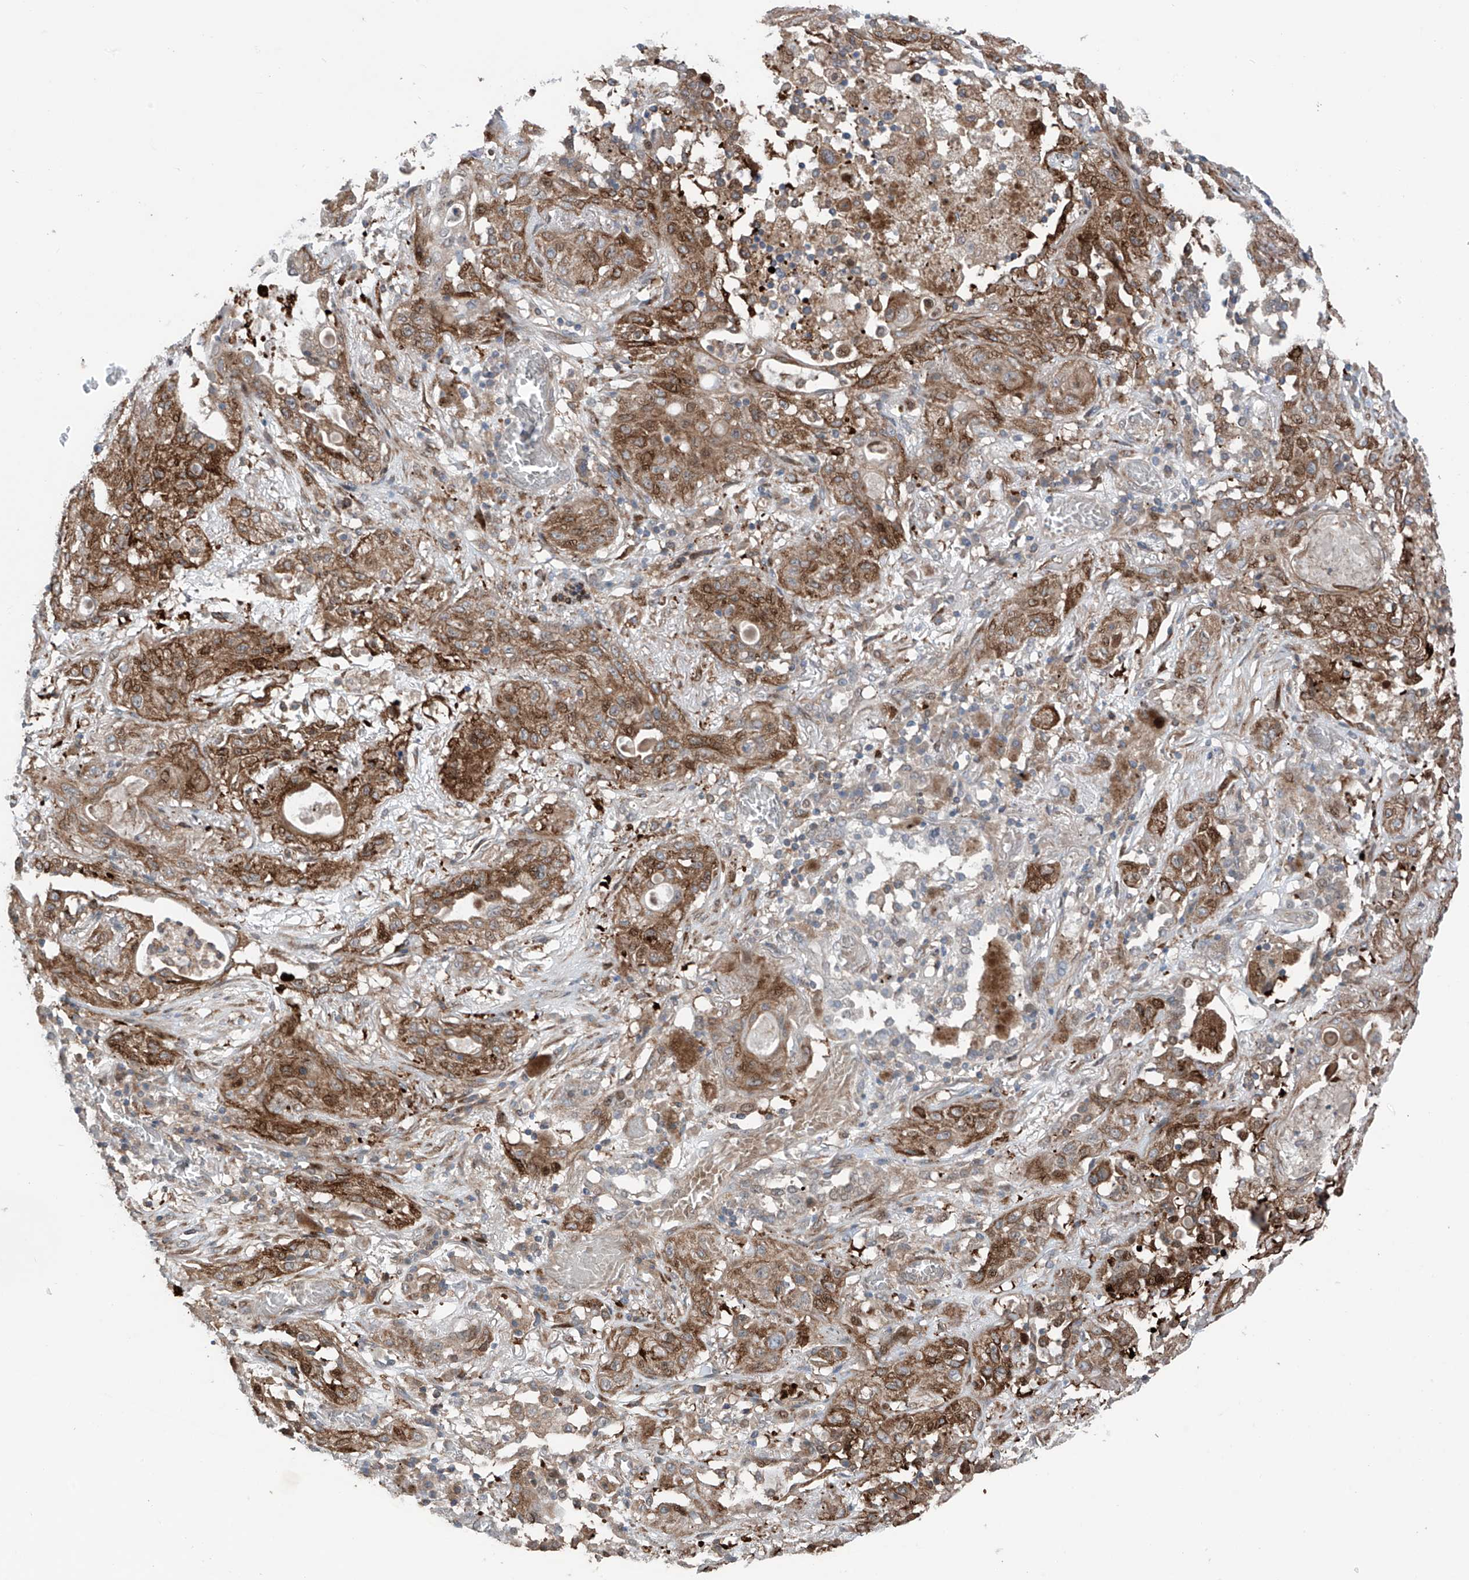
{"staining": {"intensity": "moderate", "quantity": ">75%", "location": "cytoplasmic/membranous"}, "tissue": "lung cancer", "cell_type": "Tumor cells", "image_type": "cancer", "snomed": [{"axis": "morphology", "description": "Squamous cell carcinoma, NOS"}, {"axis": "topography", "description": "Lung"}], "caption": "Protein staining of squamous cell carcinoma (lung) tissue reveals moderate cytoplasmic/membranous positivity in about >75% of tumor cells.", "gene": "SAMD3", "patient": {"sex": "female", "age": 47}}